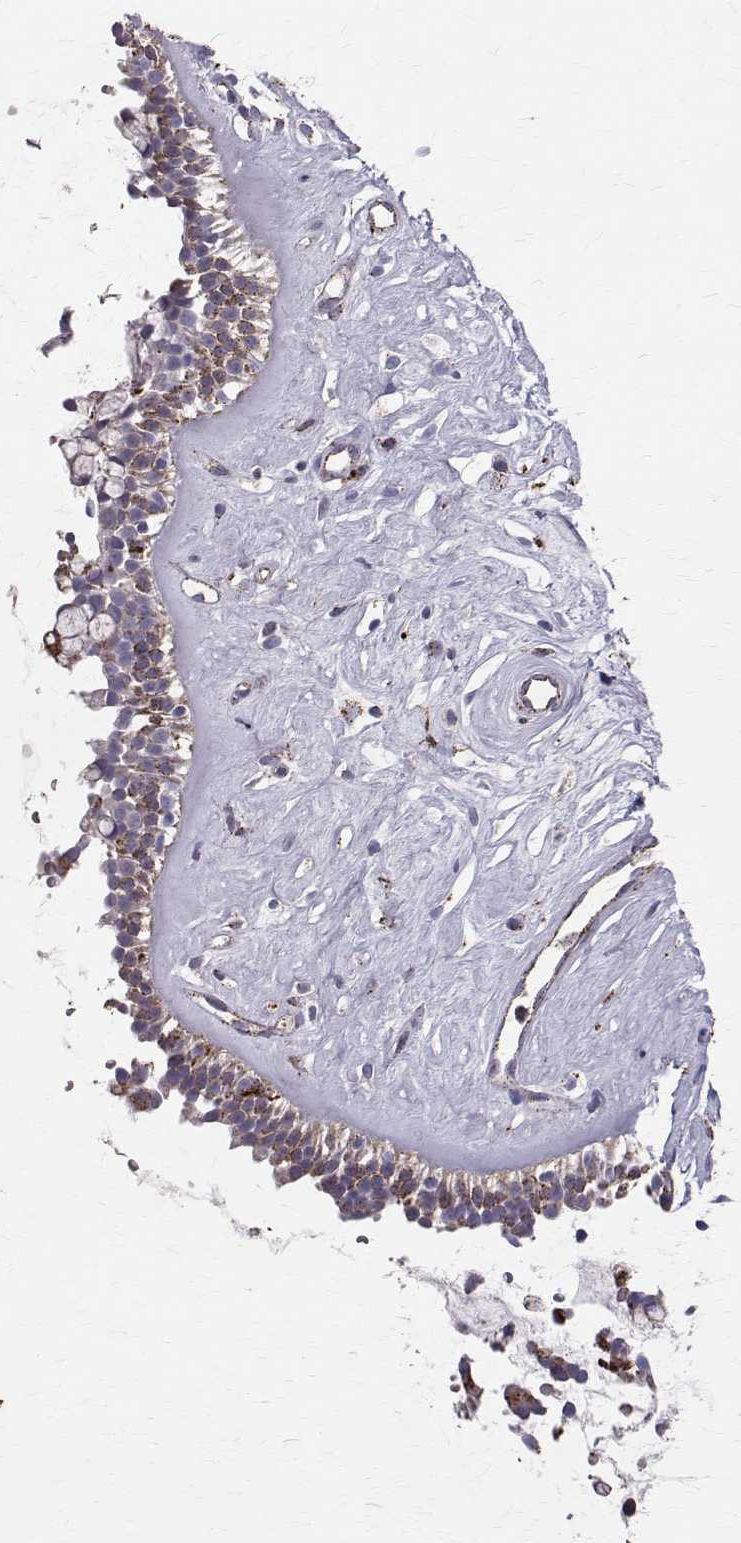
{"staining": {"intensity": "moderate", "quantity": "<25%", "location": "cytoplasmic/membranous"}, "tissue": "nasopharynx", "cell_type": "Respiratory epithelial cells", "image_type": "normal", "snomed": [{"axis": "morphology", "description": "Normal tissue, NOS"}, {"axis": "topography", "description": "Nasopharynx"}], "caption": "IHC photomicrograph of normal human nasopharynx stained for a protein (brown), which displays low levels of moderate cytoplasmic/membranous expression in approximately <25% of respiratory epithelial cells.", "gene": "TPP1", "patient": {"sex": "male", "age": 32}}